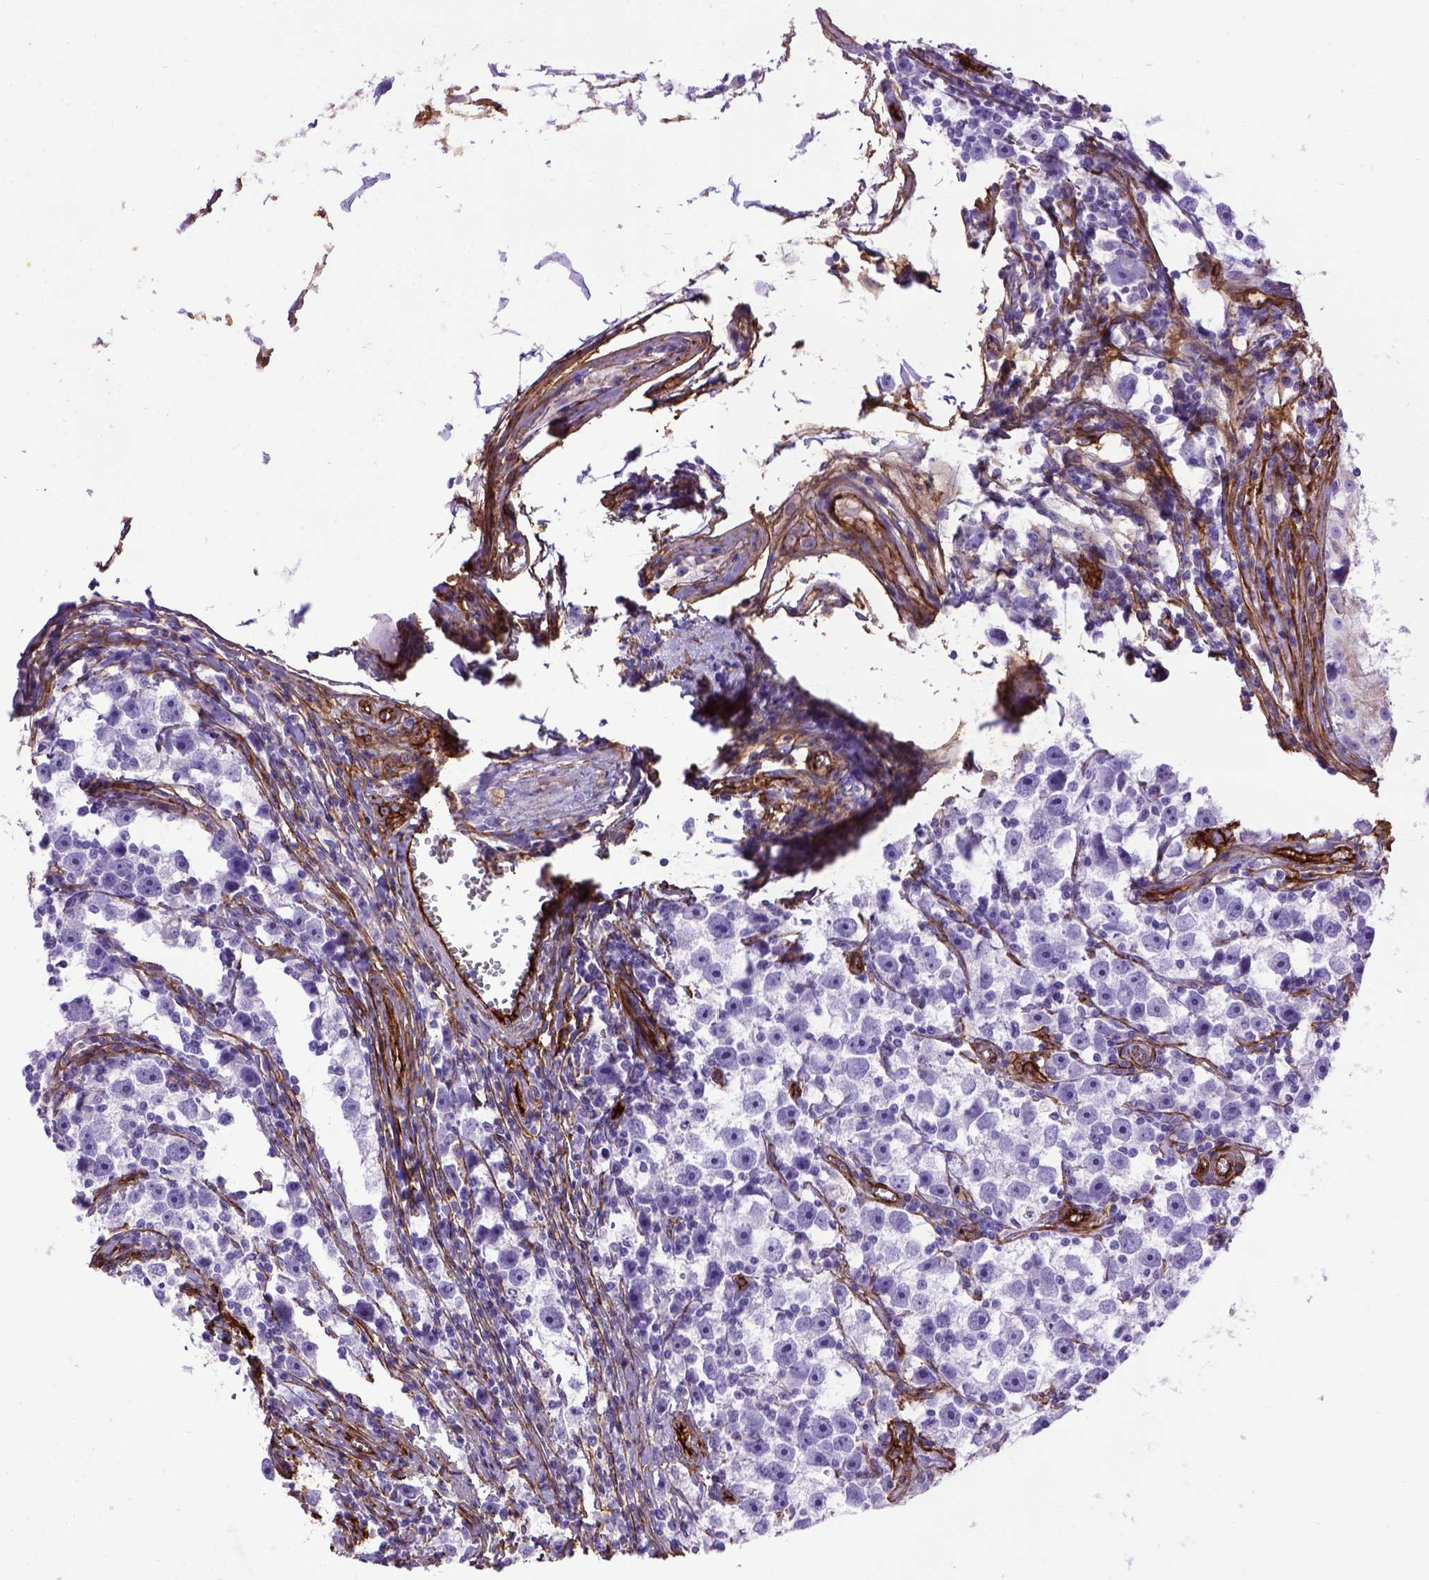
{"staining": {"intensity": "negative", "quantity": "none", "location": "none"}, "tissue": "testis cancer", "cell_type": "Tumor cells", "image_type": "cancer", "snomed": [{"axis": "morphology", "description": "Seminoma, NOS"}, {"axis": "topography", "description": "Testis"}], "caption": "Tumor cells are negative for protein expression in human testis seminoma.", "gene": "ENG", "patient": {"sex": "male", "age": 30}}